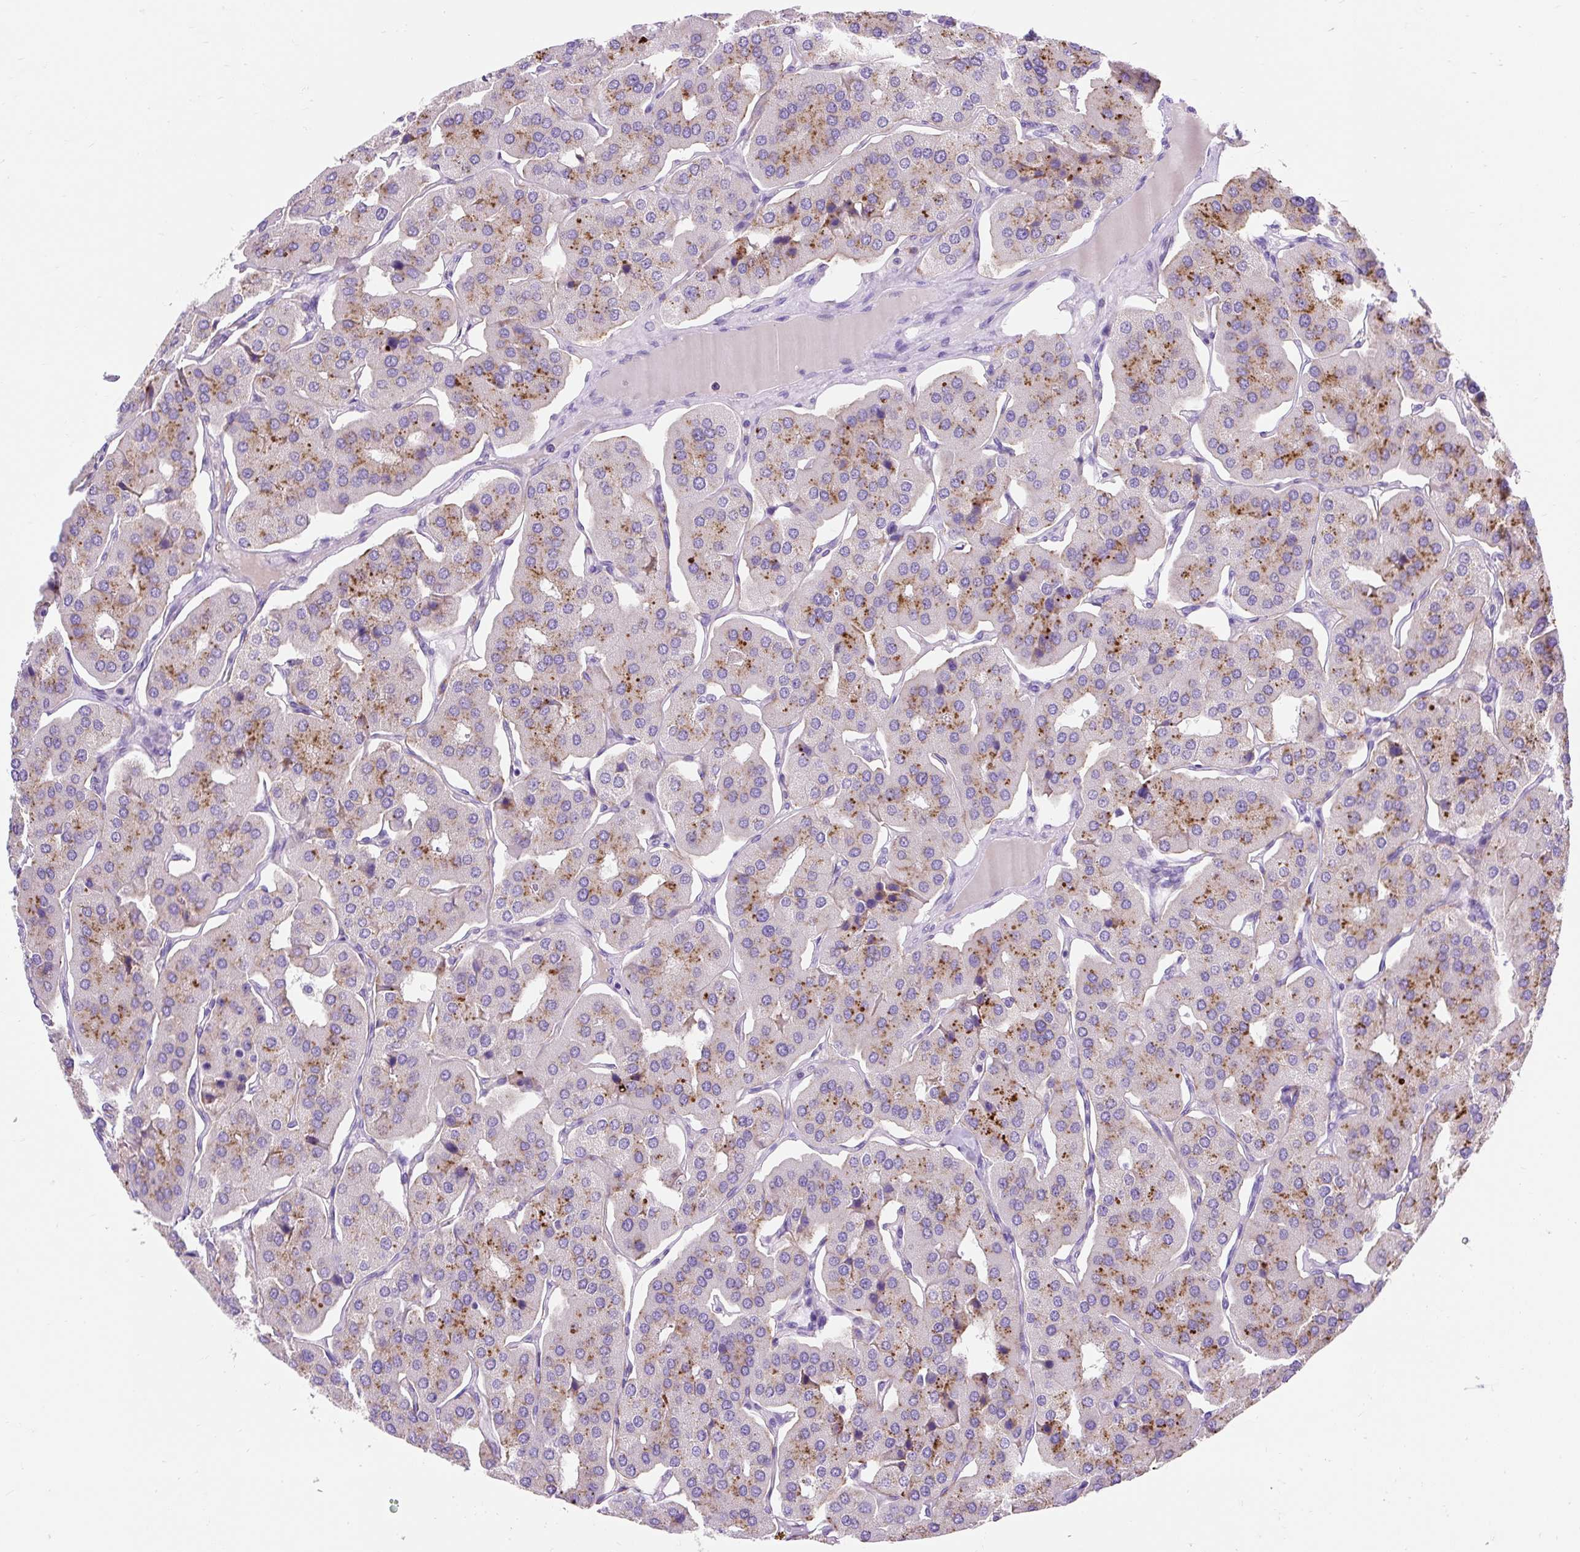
{"staining": {"intensity": "moderate", "quantity": "25%-75%", "location": "cytoplasmic/membranous"}, "tissue": "parathyroid gland", "cell_type": "Glandular cells", "image_type": "normal", "snomed": [{"axis": "morphology", "description": "Normal tissue, NOS"}, {"axis": "morphology", "description": "Adenoma, NOS"}, {"axis": "topography", "description": "Parathyroid gland"}], "caption": "Protein analysis of normal parathyroid gland demonstrates moderate cytoplasmic/membranous staining in about 25%-75% of glandular cells. (Stains: DAB in brown, nuclei in blue, Microscopy: brightfield microscopy at high magnification).", "gene": "HEXB", "patient": {"sex": "female", "age": 86}}